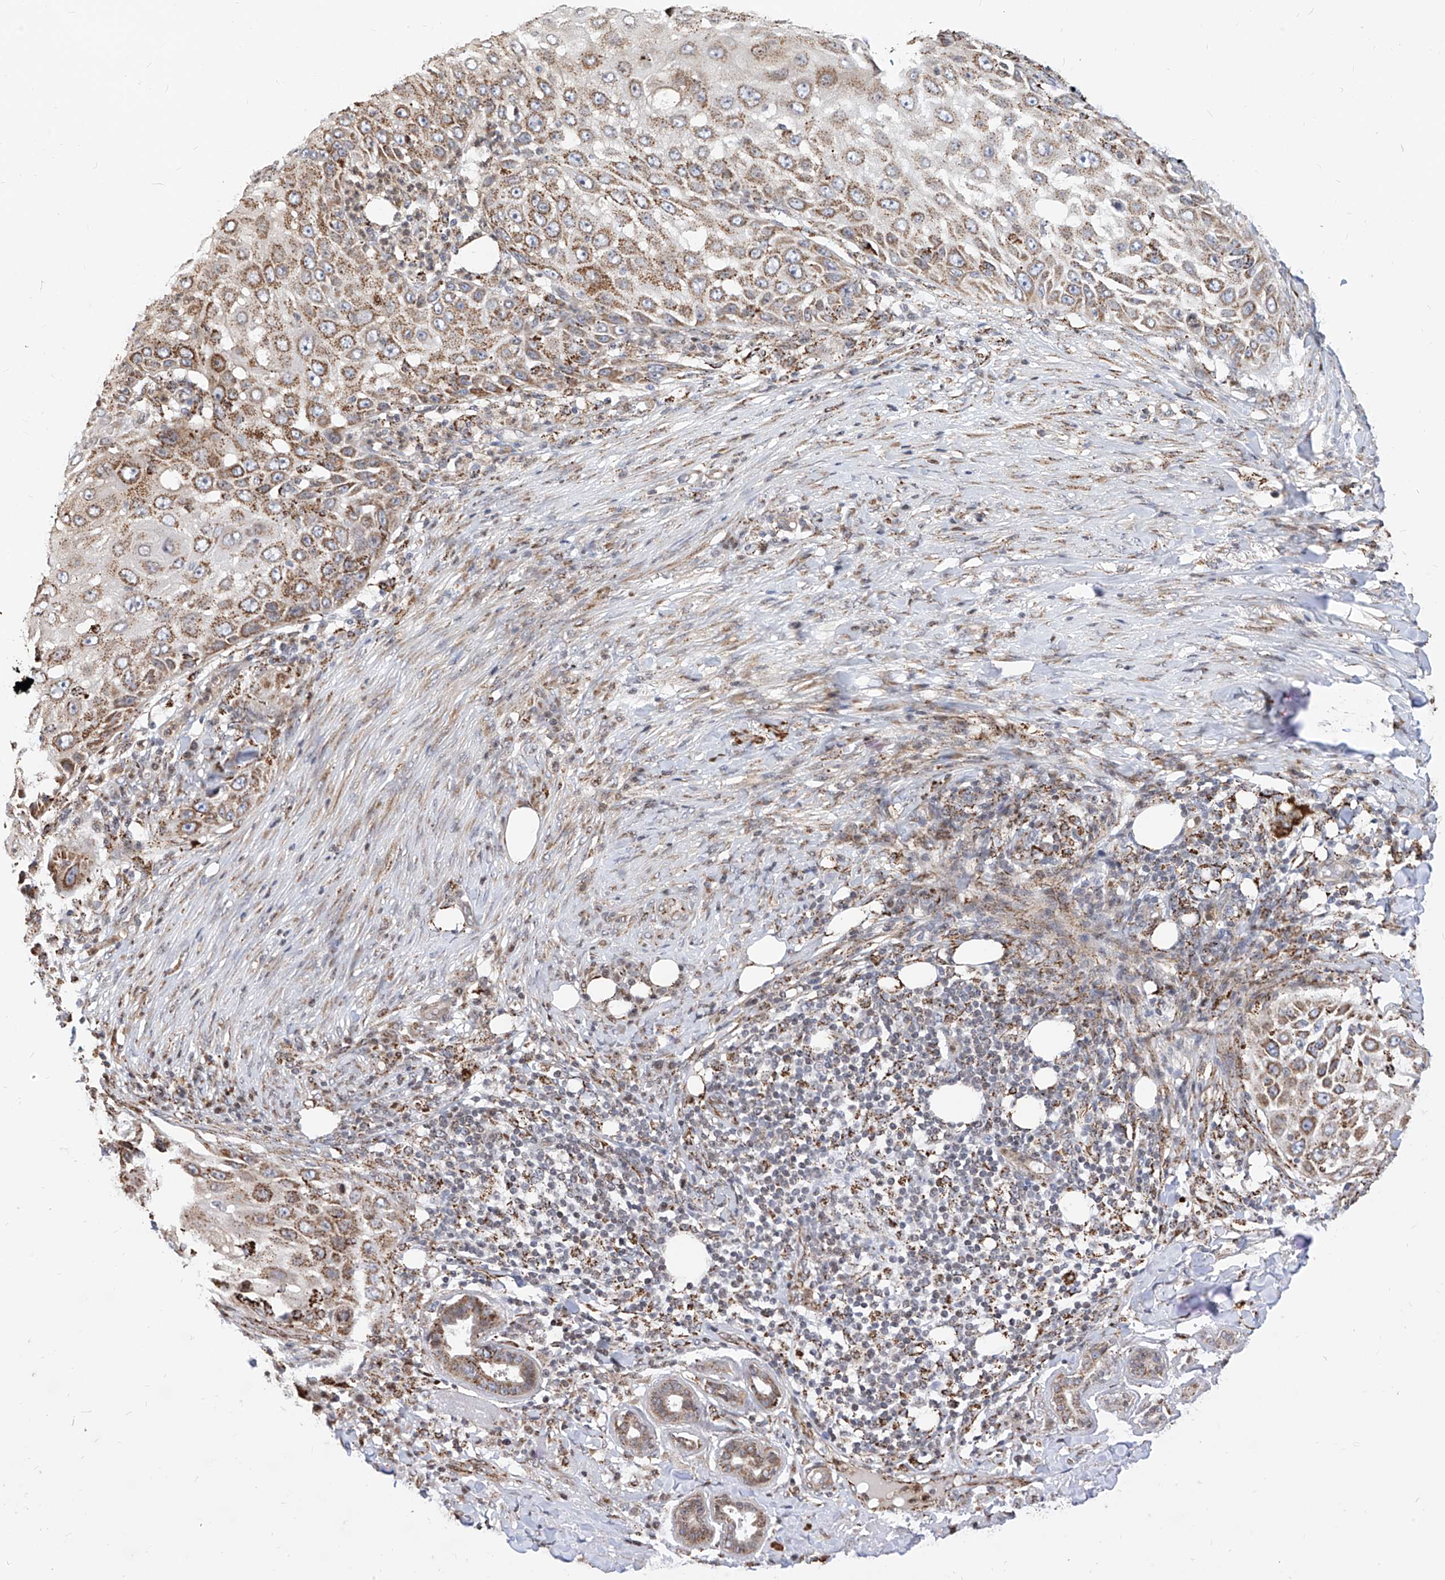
{"staining": {"intensity": "moderate", "quantity": ">75%", "location": "cytoplasmic/membranous"}, "tissue": "skin cancer", "cell_type": "Tumor cells", "image_type": "cancer", "snomed": [{"axis": "morphology", "description": "Squamous cell carcinoma, NOS"}, {"axis": "topography", "description": "Skin"}], "caption": "Skin squamous cell carcinoma was stained to show a protein in brown. There is medium levels of moderate cytoplasmic/membranous expression in about >75% of tumor cells.", "gene": "TTLL8", "patient": {"sex": "female", "age": 44}}